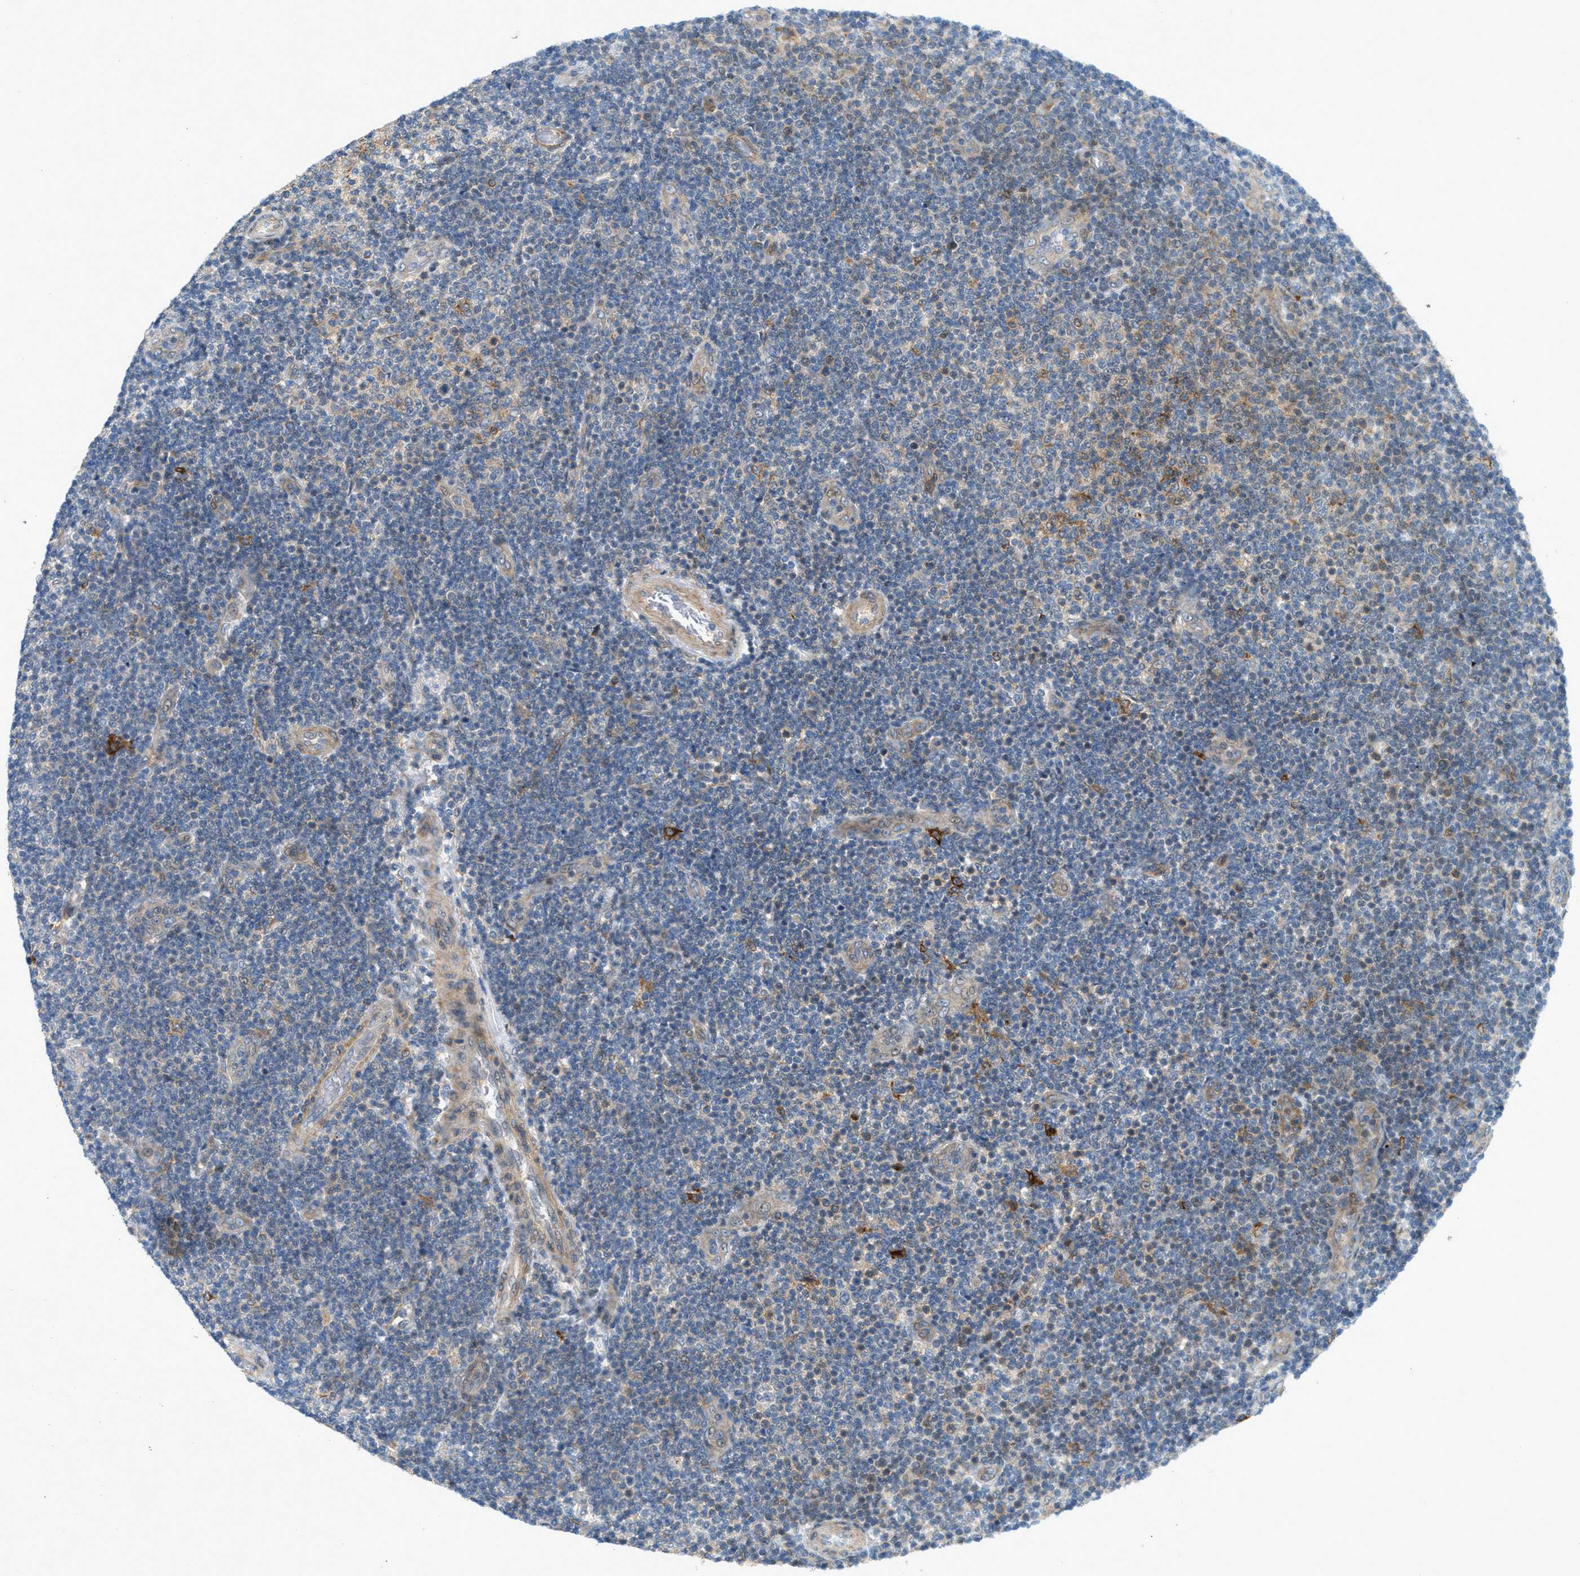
{"staining": {"intensity": "weak", "quantity": "<25%", "location": "cytoplasmic/membranous"}, "tissue": "lymphoma", "cell_type": "Tumor cells", "image_type": "cancer", "snomed": [{"axis": "morphology", "description": "Malignant lymphoma, non-Hodgkin's type, Low grade"}, {"axis": "topography", "description": "Lymph node"}], "caption": "High power microscopy histopathology image of an immunohistochemistry image of lymphoma, revealing no significant staining in tumor cells.", "gene": "CYB5D1", "patient": {"sex": "male", "age": 83}}